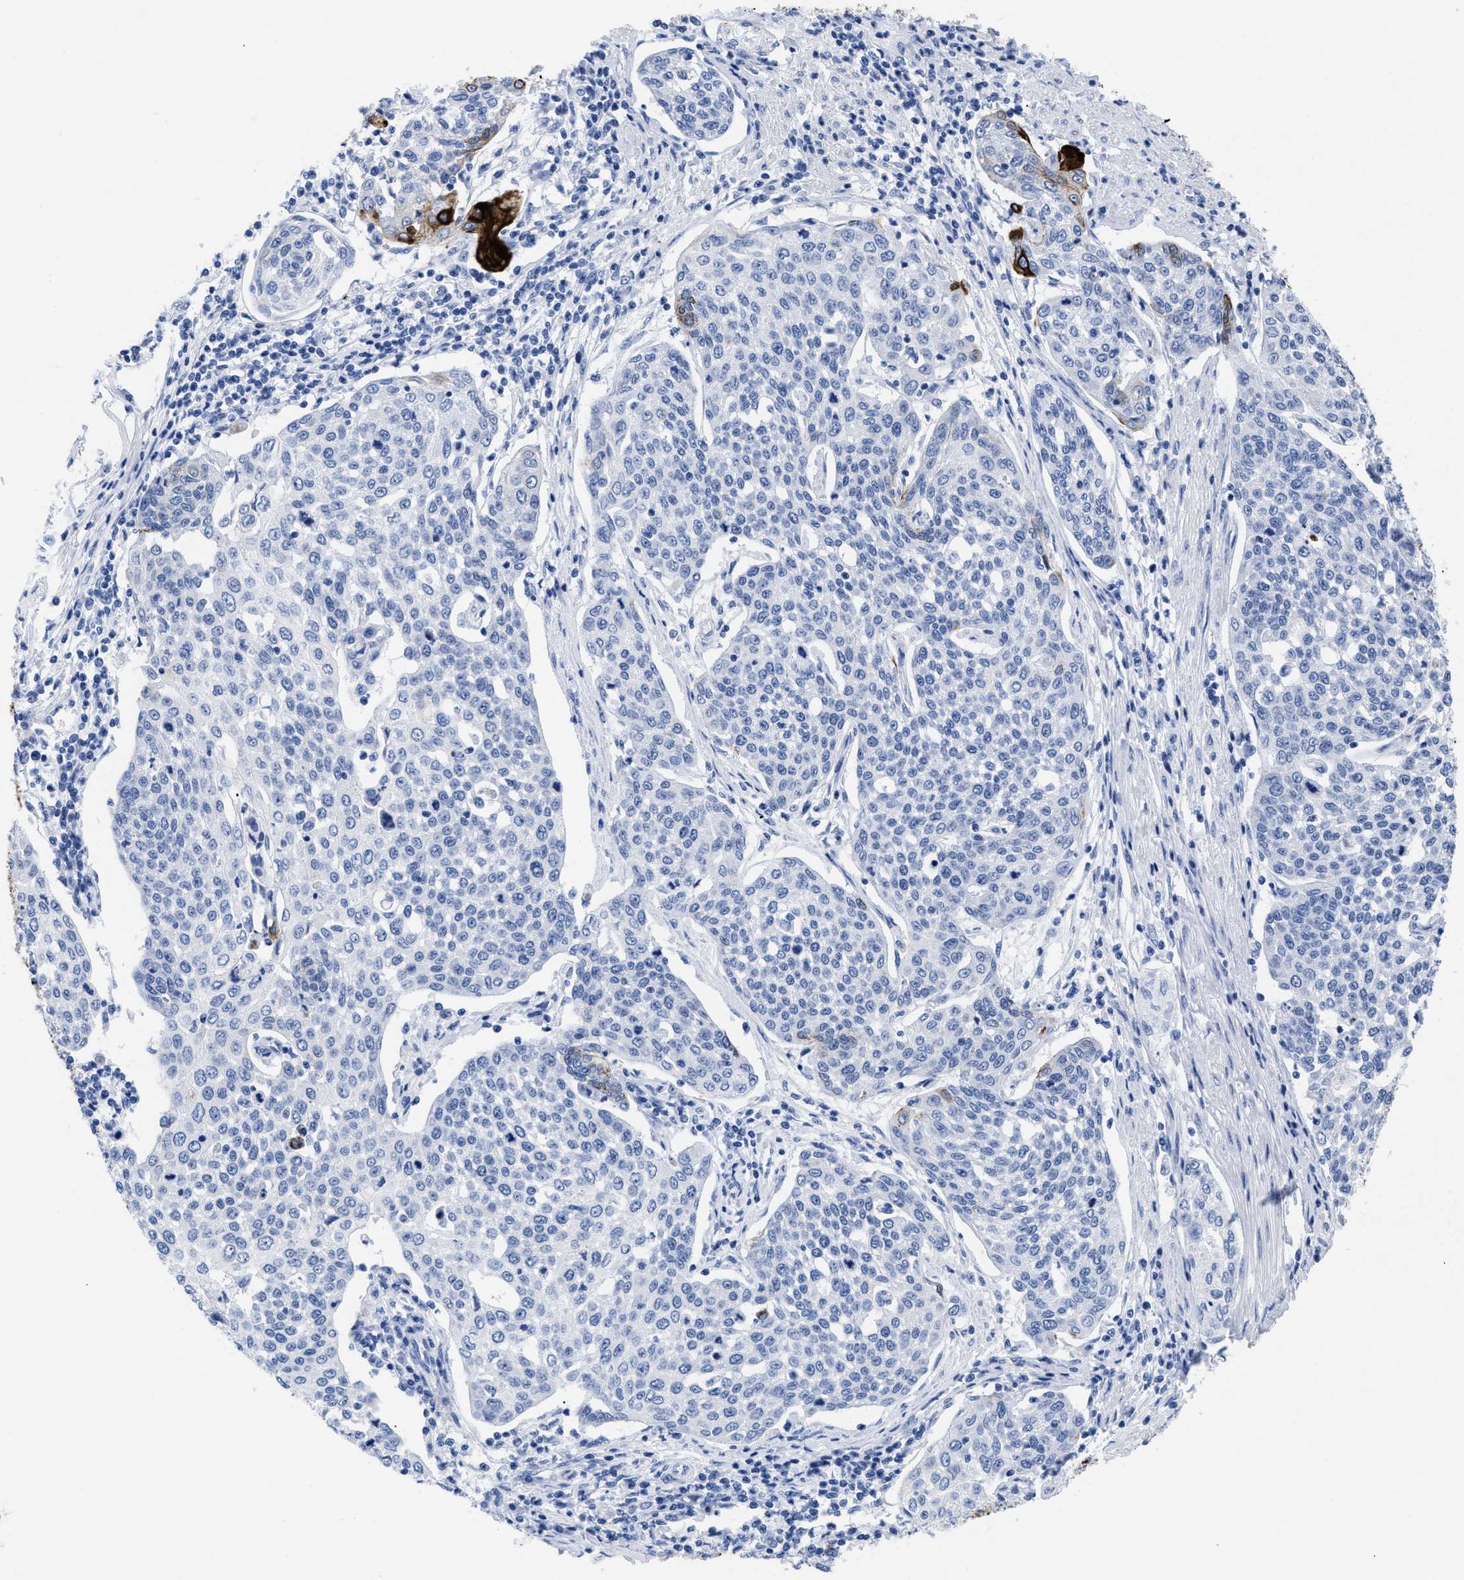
{"staining": {"intensity": "negative", "quantity": "none", "location": "none"}, "tissue": "cervical cancer", "cell_type": "Tumor cells", "image_type": "cancer", "snomed": [{"axis": "morphology", "description": "Squamous cell carcinoma, NOS"}, {"axis": "topography", "description": "Cervix"}], "caption": "Tumor cells show no significant protein staining in cervical cancer (squamous cell carcinoma).", "gene": "DUSP26", "patient": {"sex": "female", "age": 34}}